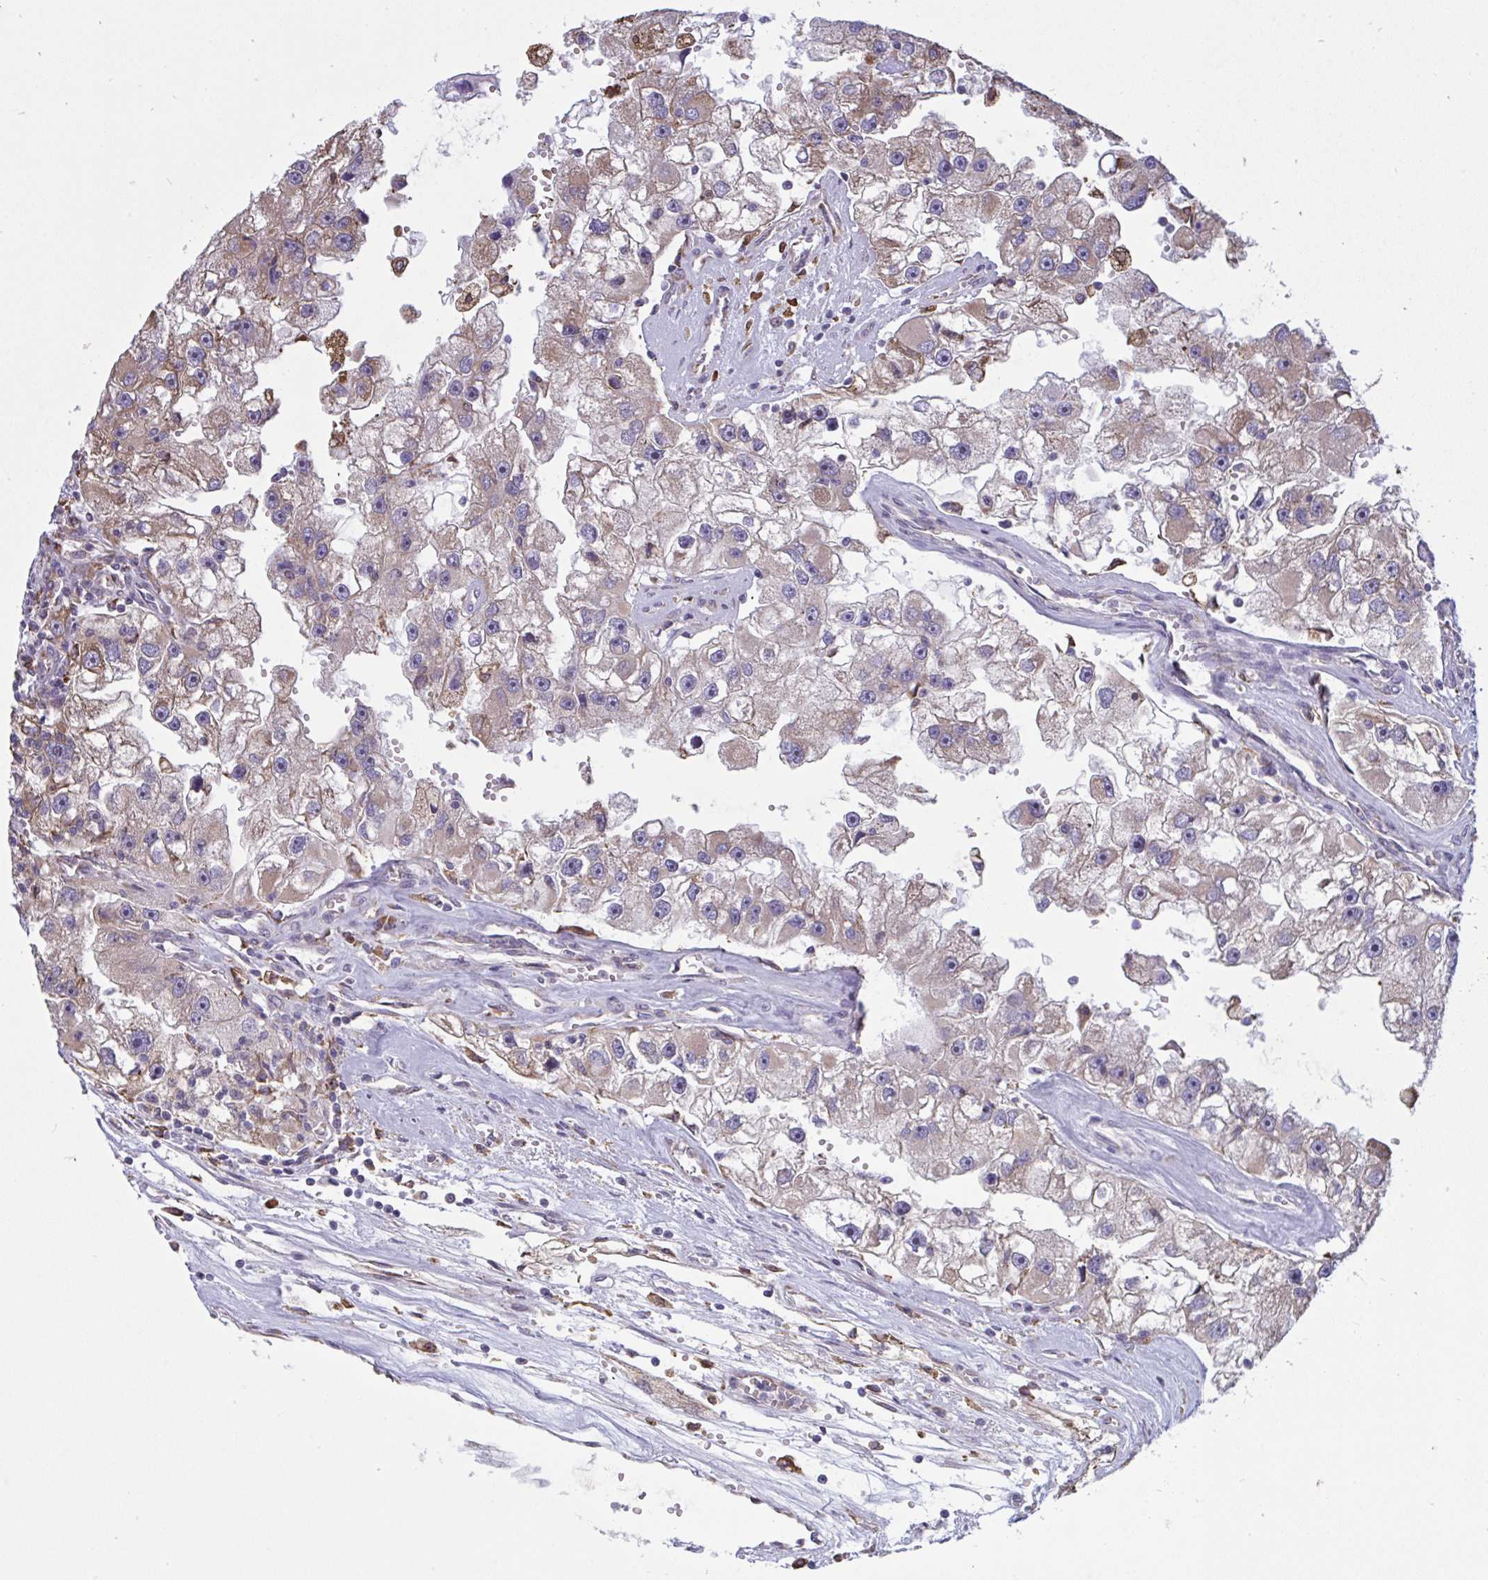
{"staining": {"intensity": "weak", "quantity": "25%-75%", "location": "cytoplasmic/membranous"}, "tissue": "renal cancer", "cell_type": "Tumor cells", "image_type": "cancer", "snomed": [{"axis": "morphology", "description": "Adenocarcinoma, NOS"}, {"axis": "topography", "description": "Kidney"}], "caption": "Immunohistochemistry image of human renal cancer (adenocarcinoma) stained for a protein (brown), which reveals low levels of weak cytoplasmic/membranous positivity in approximately 25%-75% of tumor cells.", "gene": "MYMK", "patient": {"sex": "male", "age": 63}}